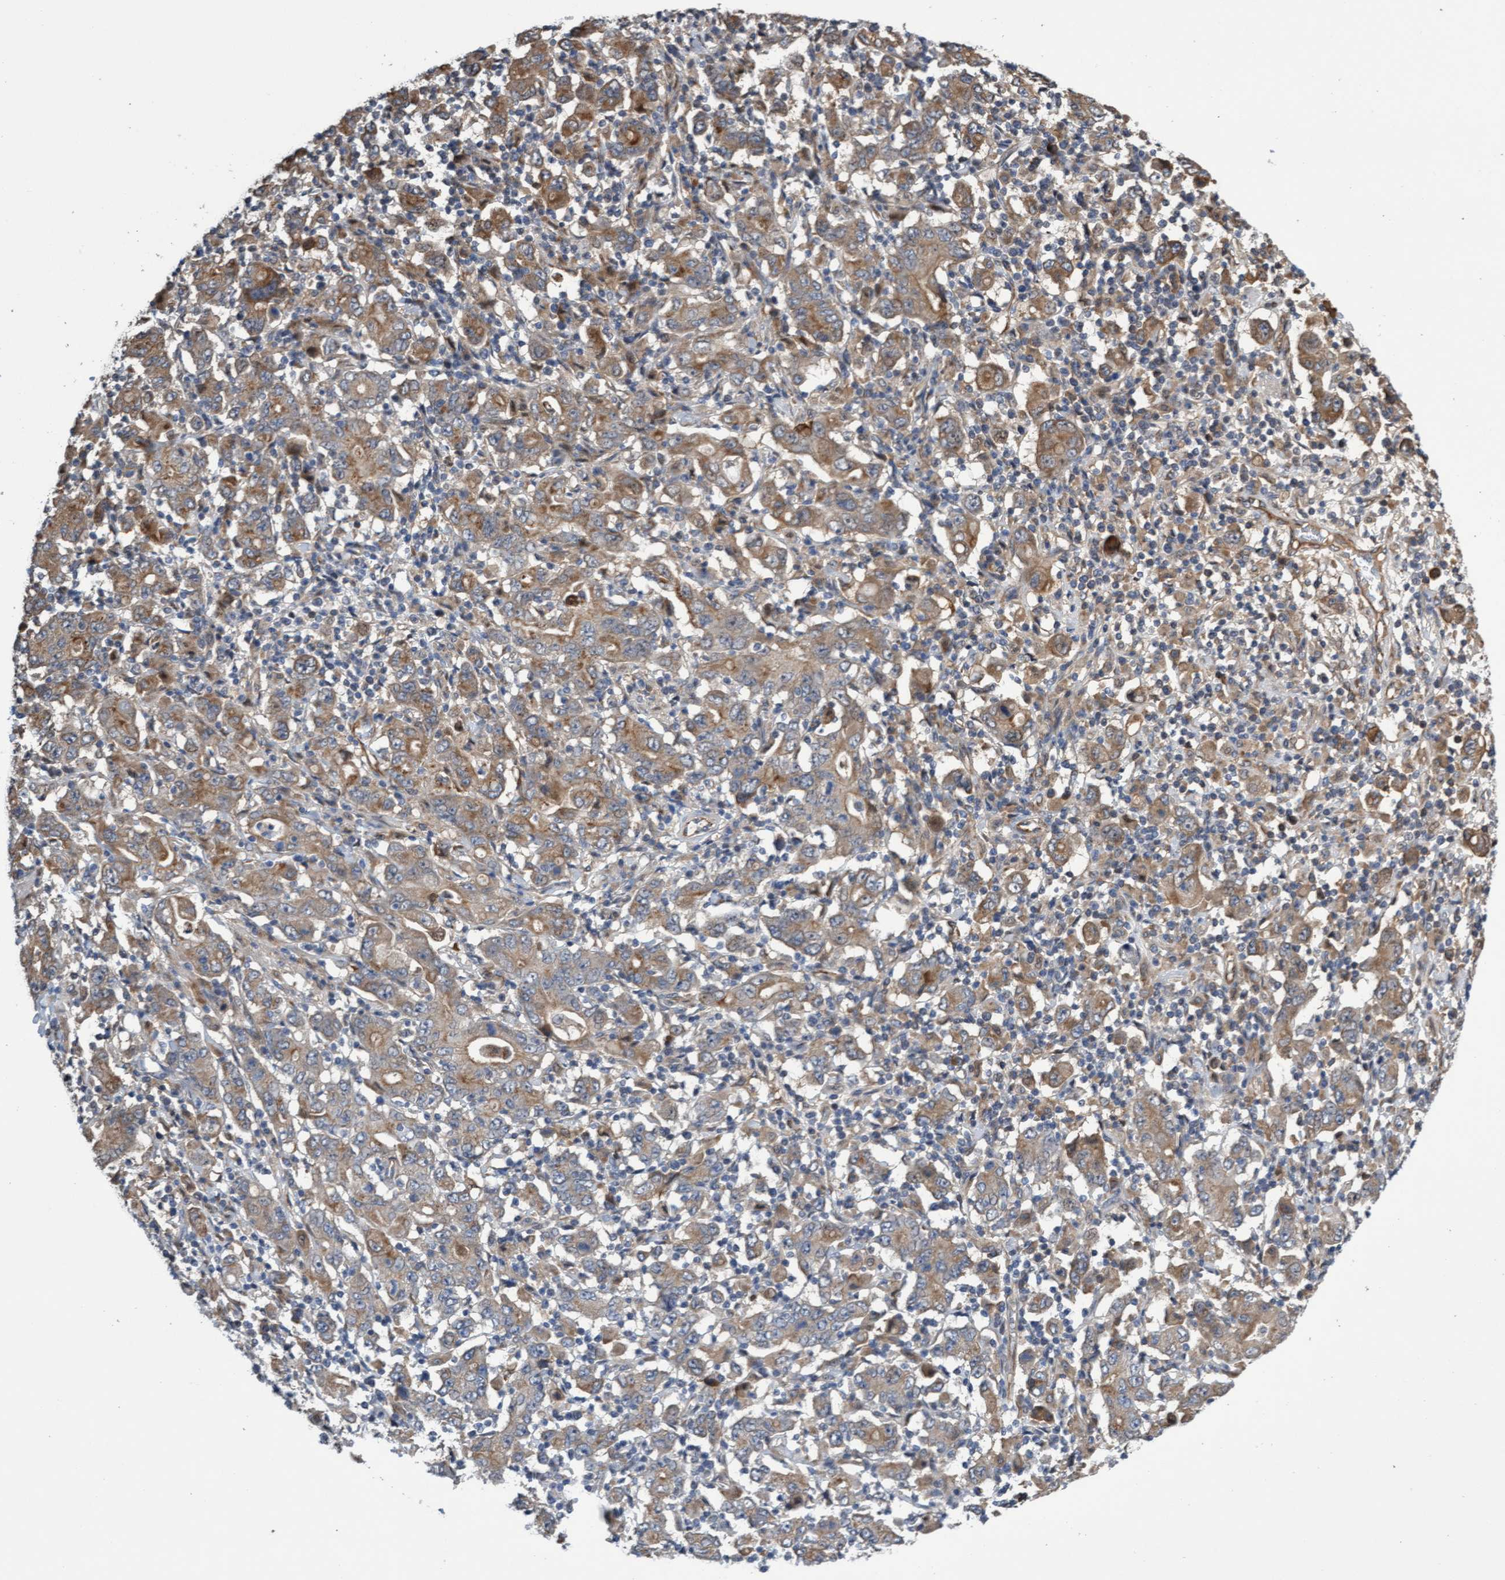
{"staining": {"intensity": "moderate", "quantity": ">75%", "location": "cytoplasmic/membranous"}, "tissue": "stomach cancer", "cell_type": "Tumor cells", "image_type": "cancer", "snomed": [{"axis": "morphology", "description": "Adenocarcinoma, NOS"}, {"axis": "topography", "description": "Stomach, upper"}], "caption": "Tumor cells show medium levels of moderate cytoplasmic/membranous staining in about >75% of cells in human stomach adenocarcinoma.", "gene": "ITFG1", "patient": {"sex": "male", "age": 69}}